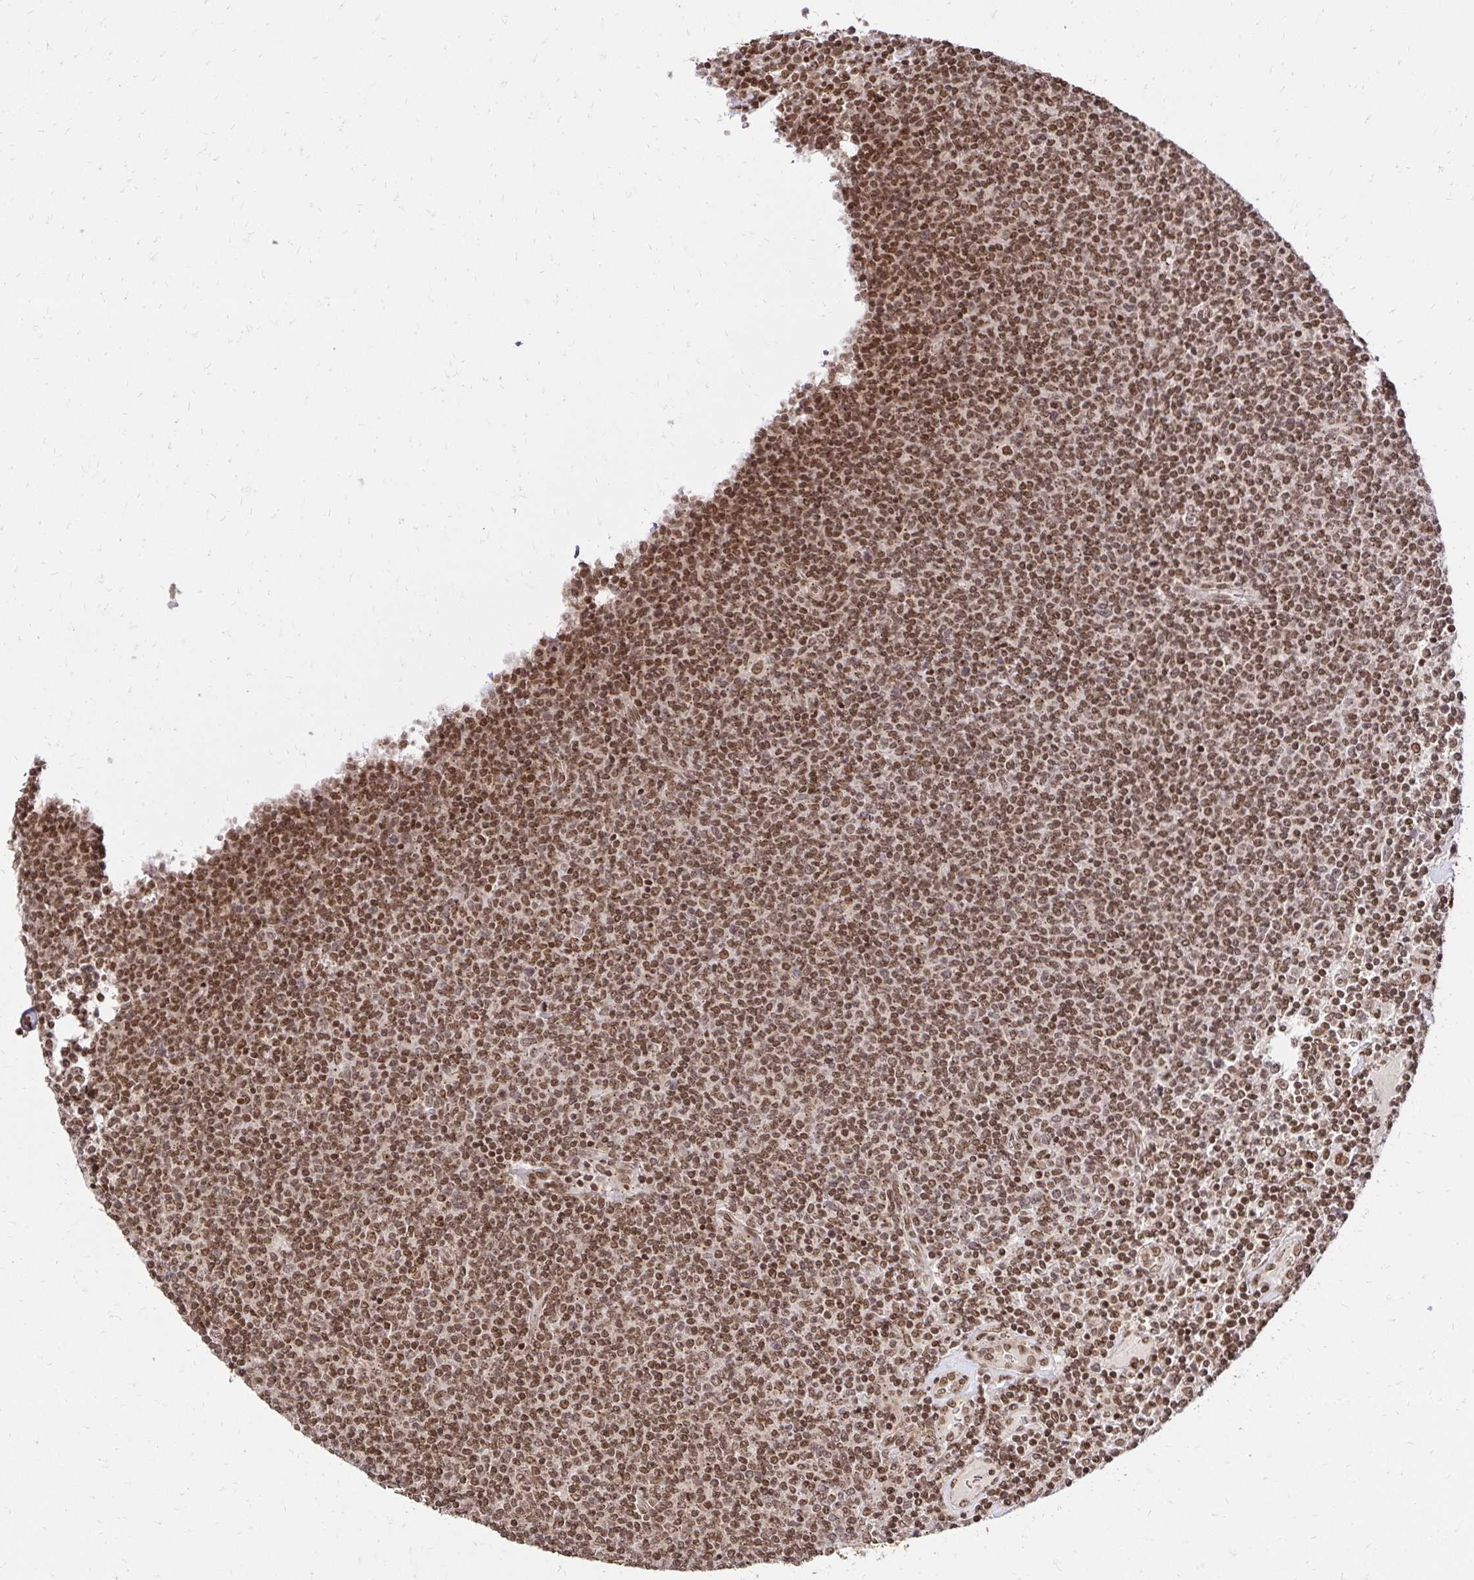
{"staining": {"intensity": "moderate", "quantity": ">75%", "location": "nuclear"}, "tissue": "lymphoma", "cell_type": "Tumor cells", "image_type": "cancer", "snomed": [{"axis": "morphology", "description": "Malignant lymphoma, non-Hodgkin's type, Low grade"}, {"axis": "topography", "description": "Lymph node"}], "caption": "A histopathology image of low-grade malignant lymphoma, non-Hodgkin's type stained for a protein demonstrates moderate nuclear brown staining in tumor cells. Nuclei are stained in blue.", "gene": "GLYR1", "patient": {"sex": "male", "age": 52}}